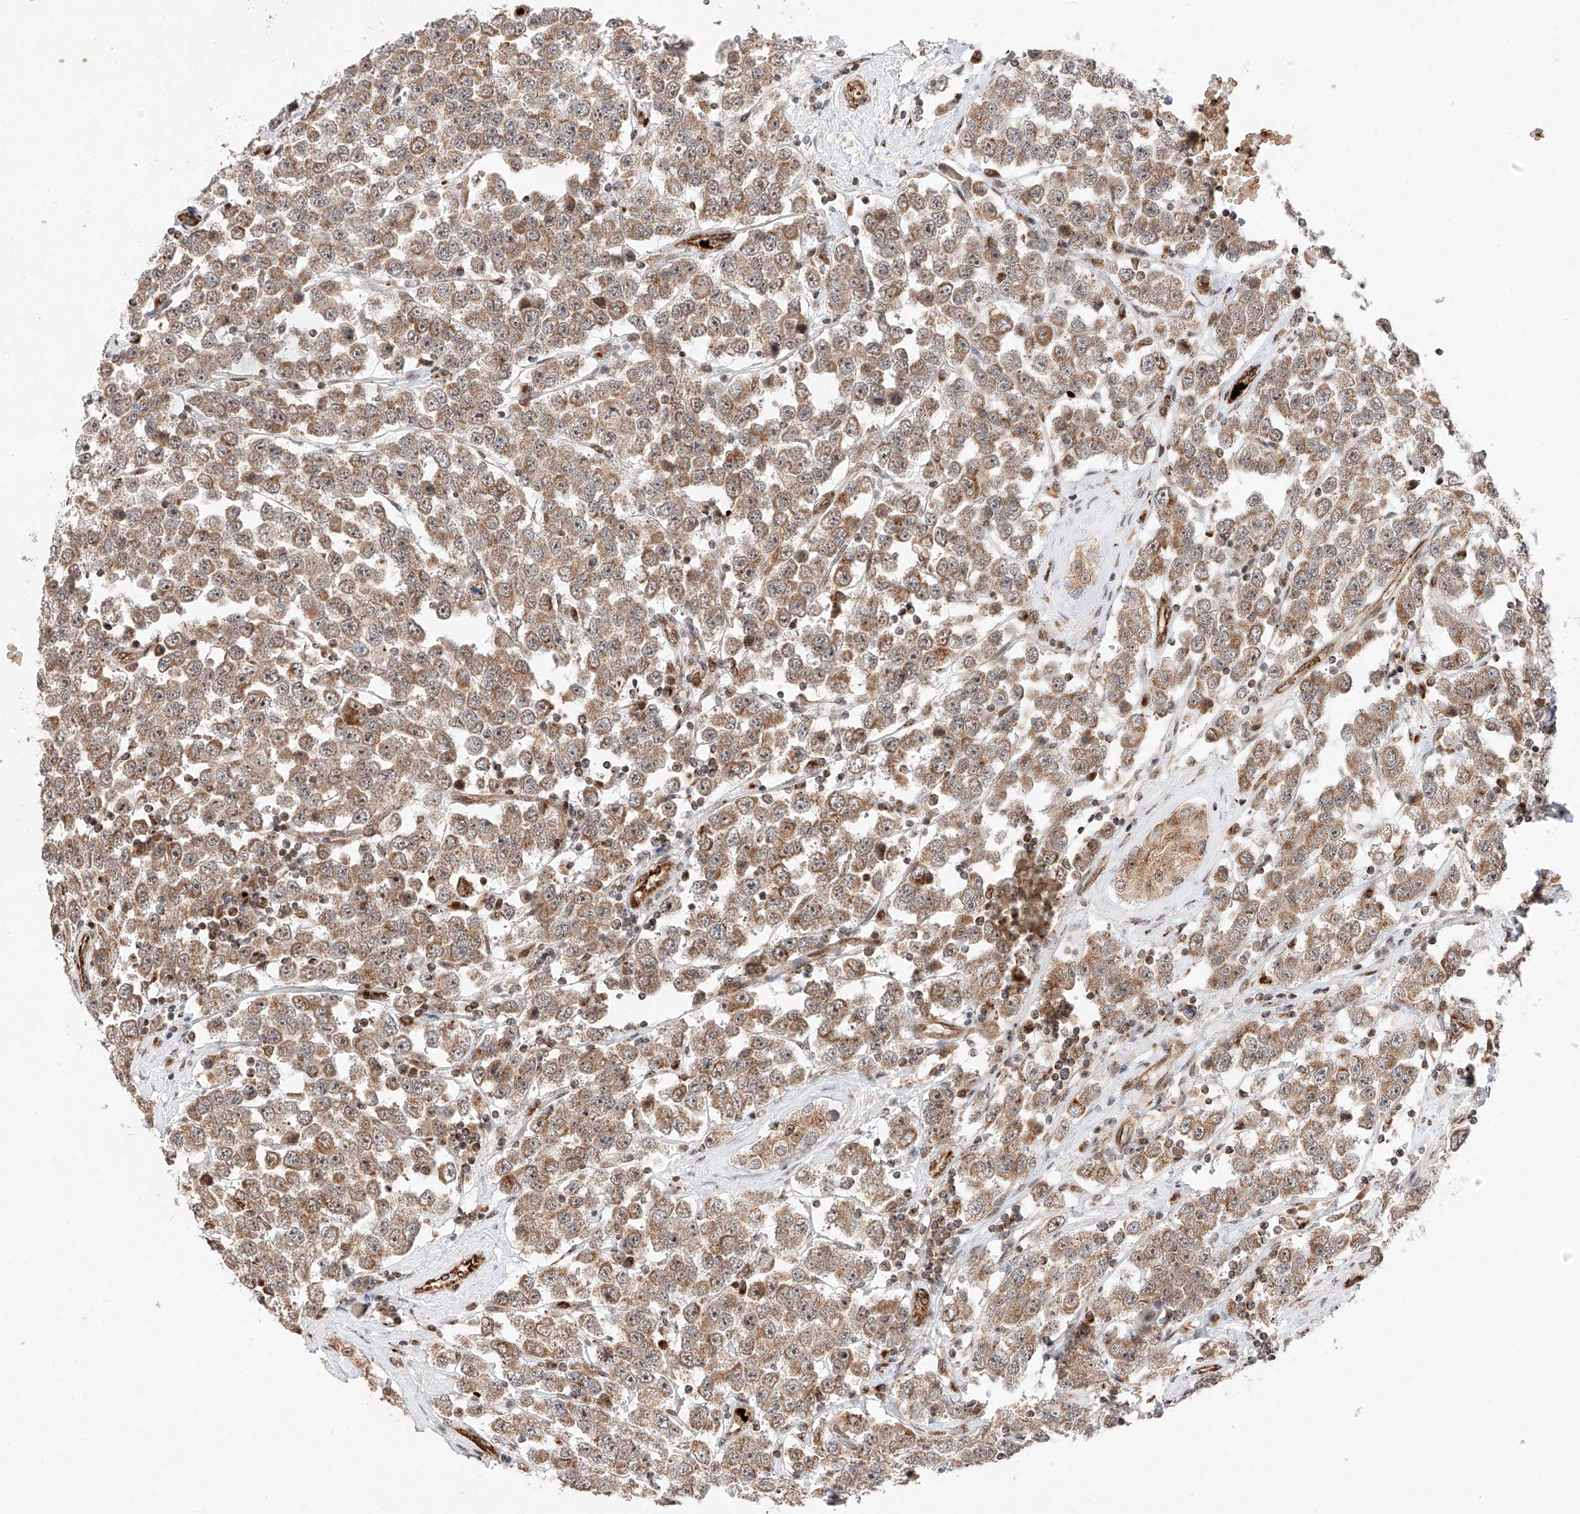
{"staining": {"intensity": "moderate", "quantity": ">75%", "location": "cytoplasmic/membranous"}, "tissue": "testis cancer", "cell_type": "Tumor cells", "image_type": "cancer", "snomed": [{"axis": "morphology", "description": "Seminoma, NOS"}, {"axis": "topography", "description": "Testis"}], "caption": "Immunohistochemical staining of testis cancer (seminoma) shows medium levels of moderate cytoplasmic/membranous positivity in approximately >75% of tumor cells.", "gene": "THTPA", "patient": {"sex": "male", "age": 28}}